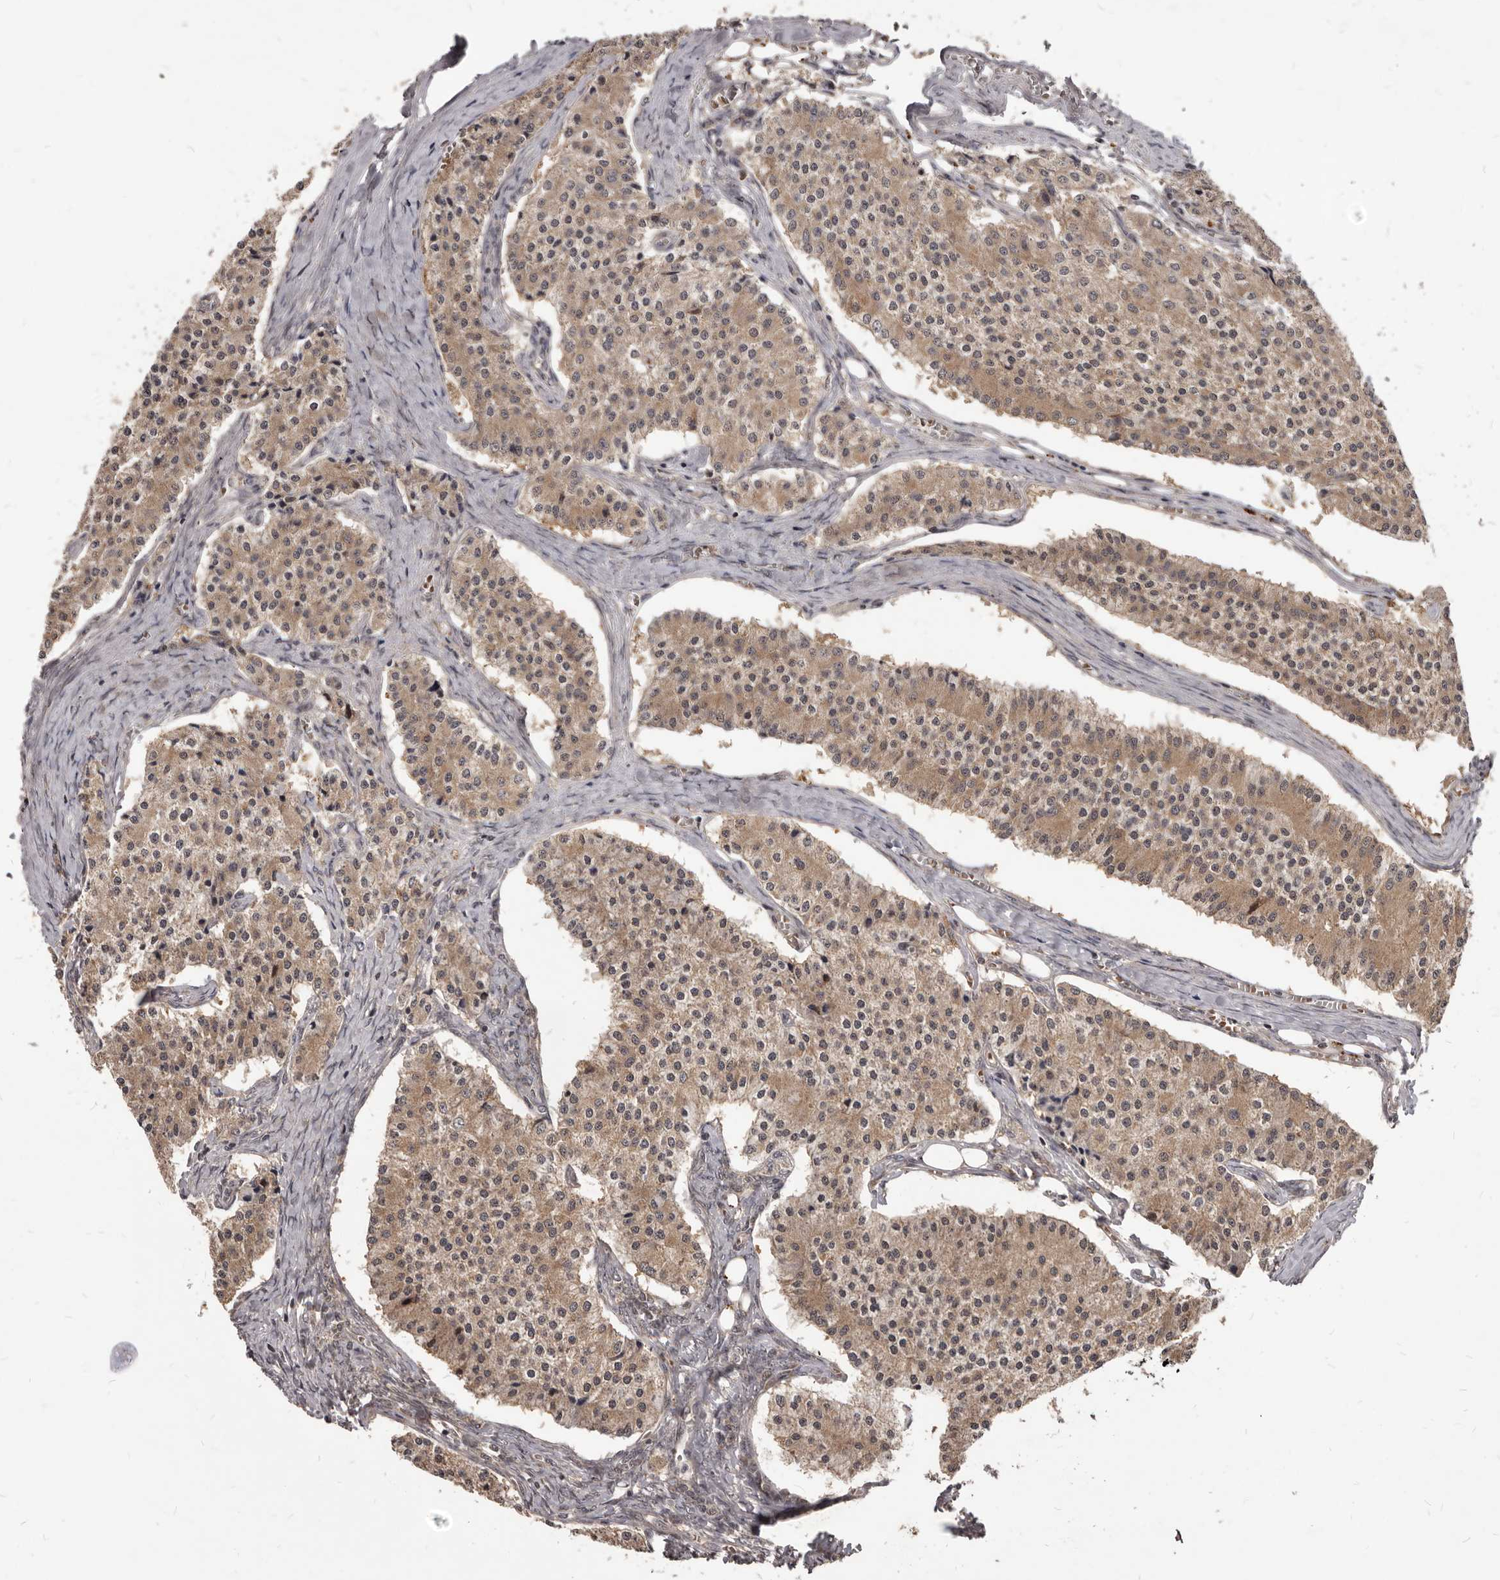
{"staining": {"intensity": "weak", "quantity": ">75%", "location": "cytoplasmic/membranous"}, "tissue": "carcinoid", "cell_type": "Tumor cells", "image_type": "cancer", "snomed": [{"axis": "morphology", "description": "Carcinoid, malignant, NOS"}, {"axis": "topography", "description": "Colon"}], "caption": "Human malignant carcinoid stained with a brown dye reveals weak cytoplasmic/membranous positive staining in approximately >75% of tumor cells.", "gene": "GABPB2", "patient": {"sex": "female", "age": 52}}